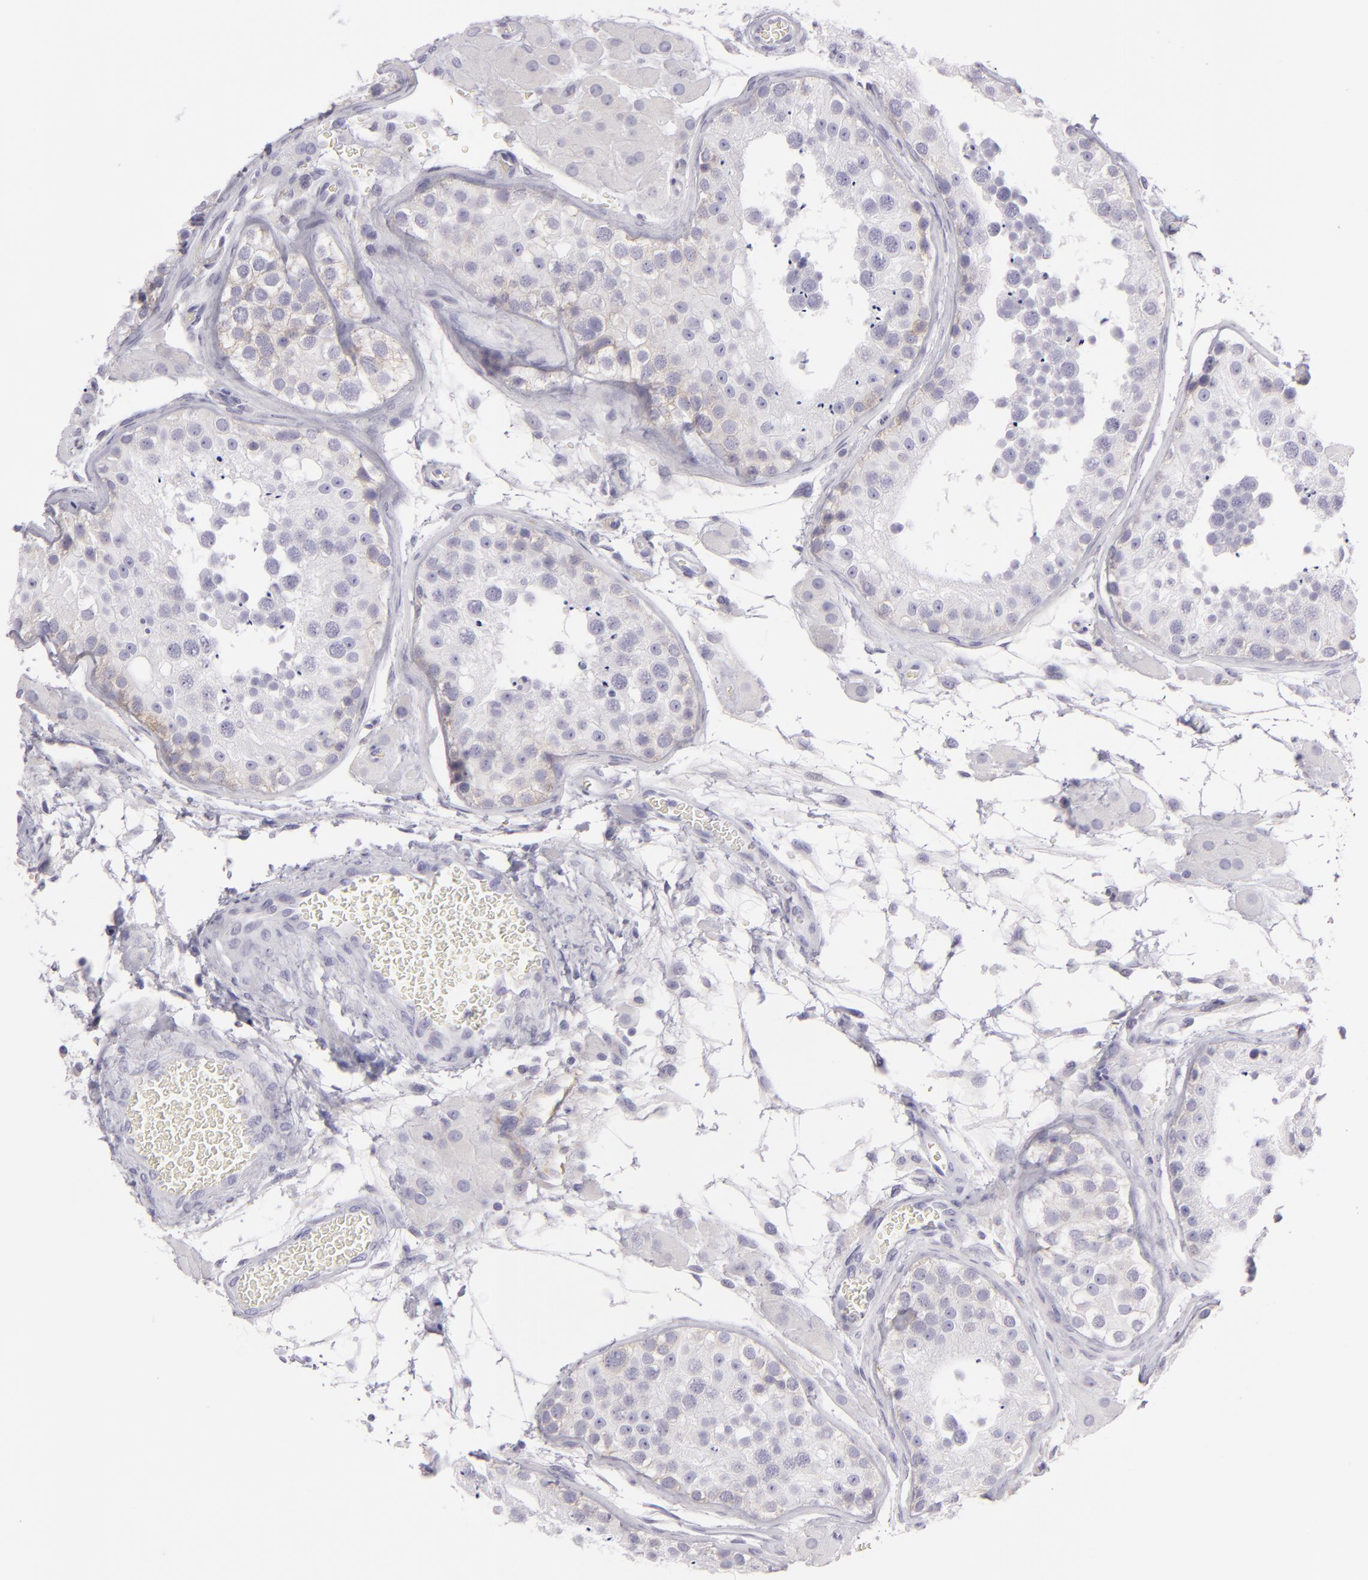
{"staining": {"intensity": "negative", "quantity": "none", "location": "none"}, "tissue": "testis", "cell_type": "Cells in seminiferous ducts", "image_type": "normal", "snomed": [{"axis": "morphology", "description": "Normal tissue, NOS"}, {"axis": "topography", "description": "Testis"}], "caption": "Immunohistochemical staining of normal human testis displays no significant positivity in cells in seminiferous ducts.", "gene": "DLG4", "patient": {"sex": "male", "age": 26}}